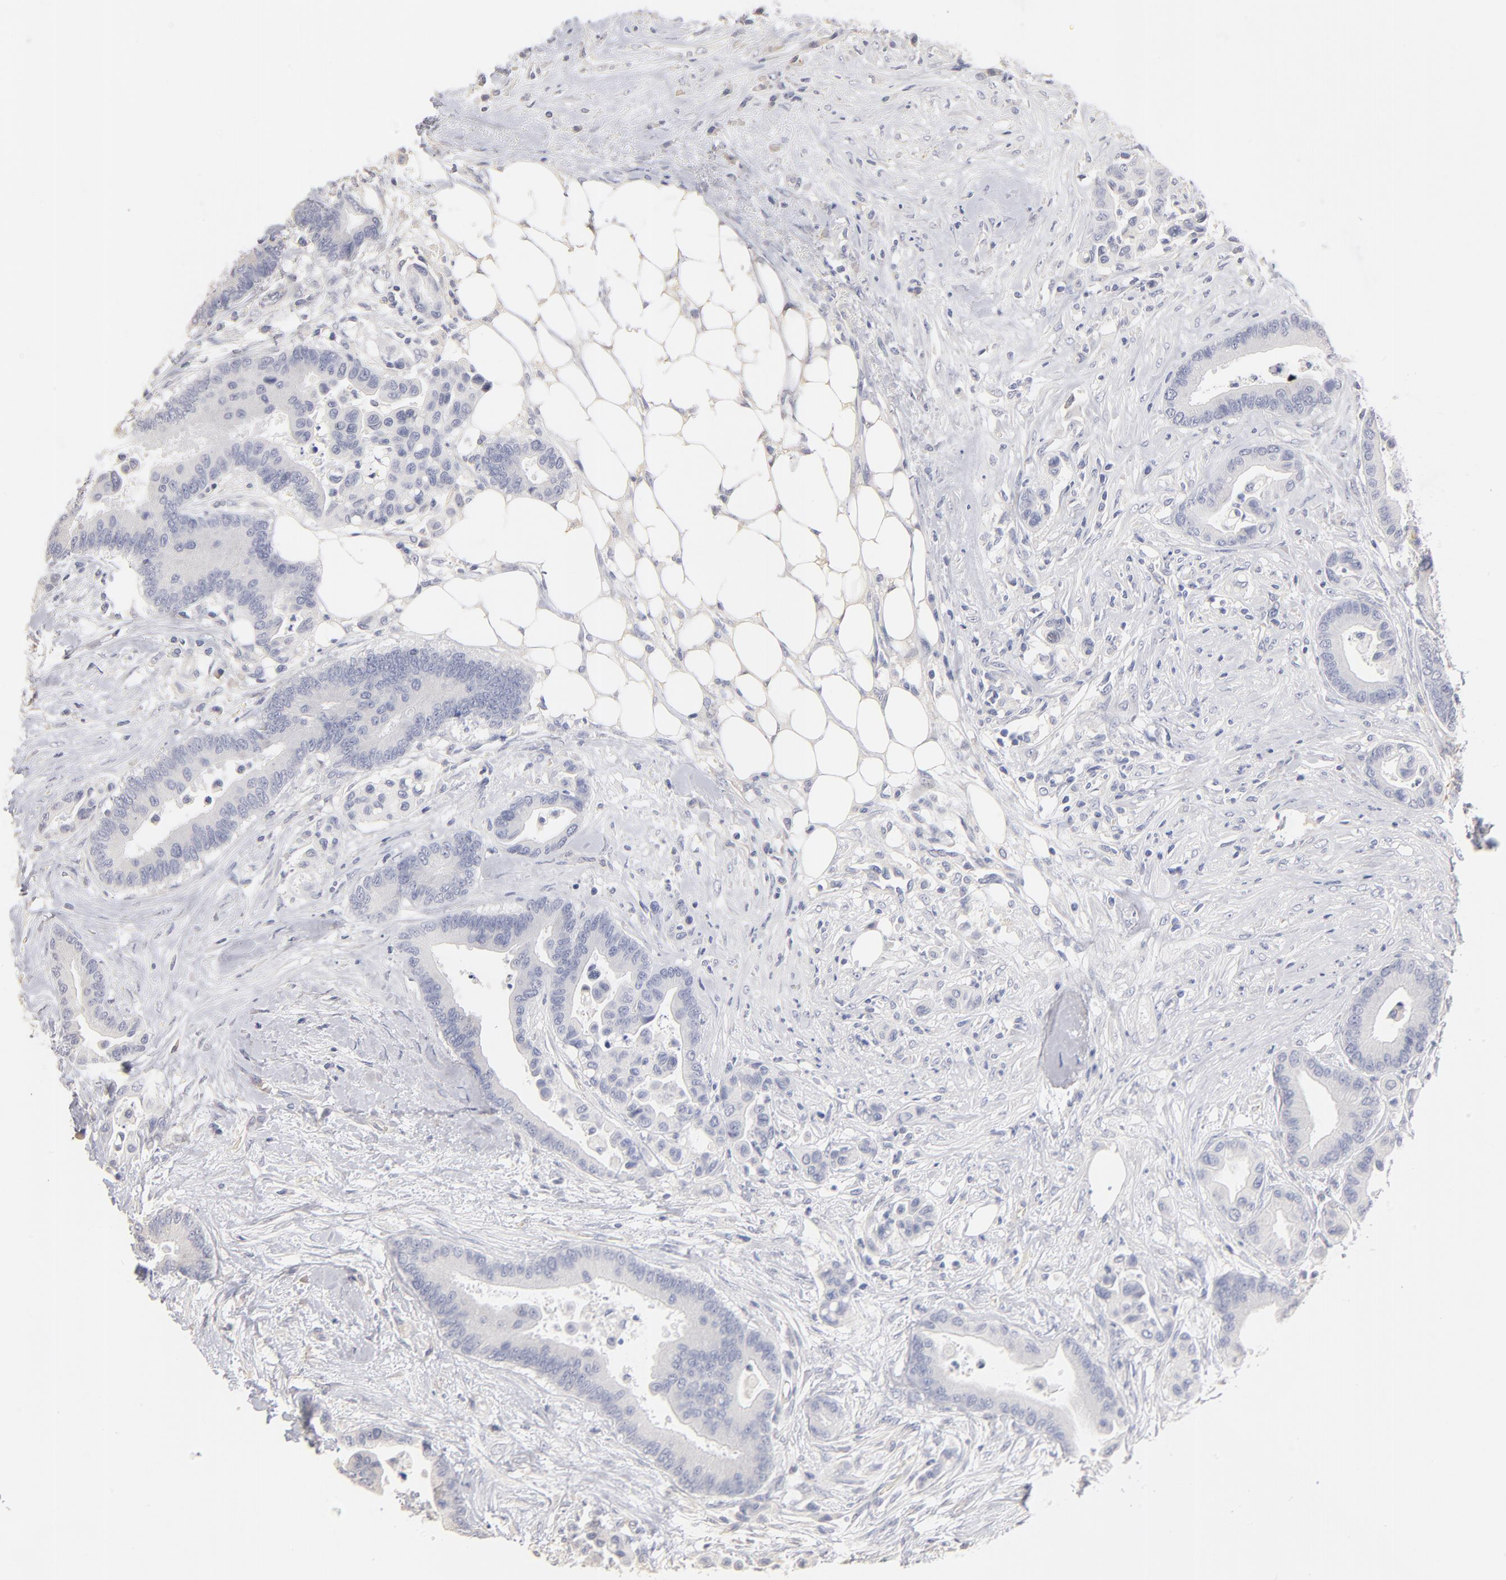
{"staining": {"intensity": "negative", "quantity": "none", "location": "none"}, "tissue": "colorectal cancer", "cell_type": "Tumor cells", "image_type": "cancer", "snomed": [{"axis": "morphology", "description": "Adenocarcinoma, NOS"}, {"axis": "topography", "description": "Colon"}], "caption": "Immunohistochemical staining of adenocarcinoma (colorectal) demonstrates no significant expression in tumor cells.", "gene": "ITGA8", "patient": {"sex": "male", "age": 82}}